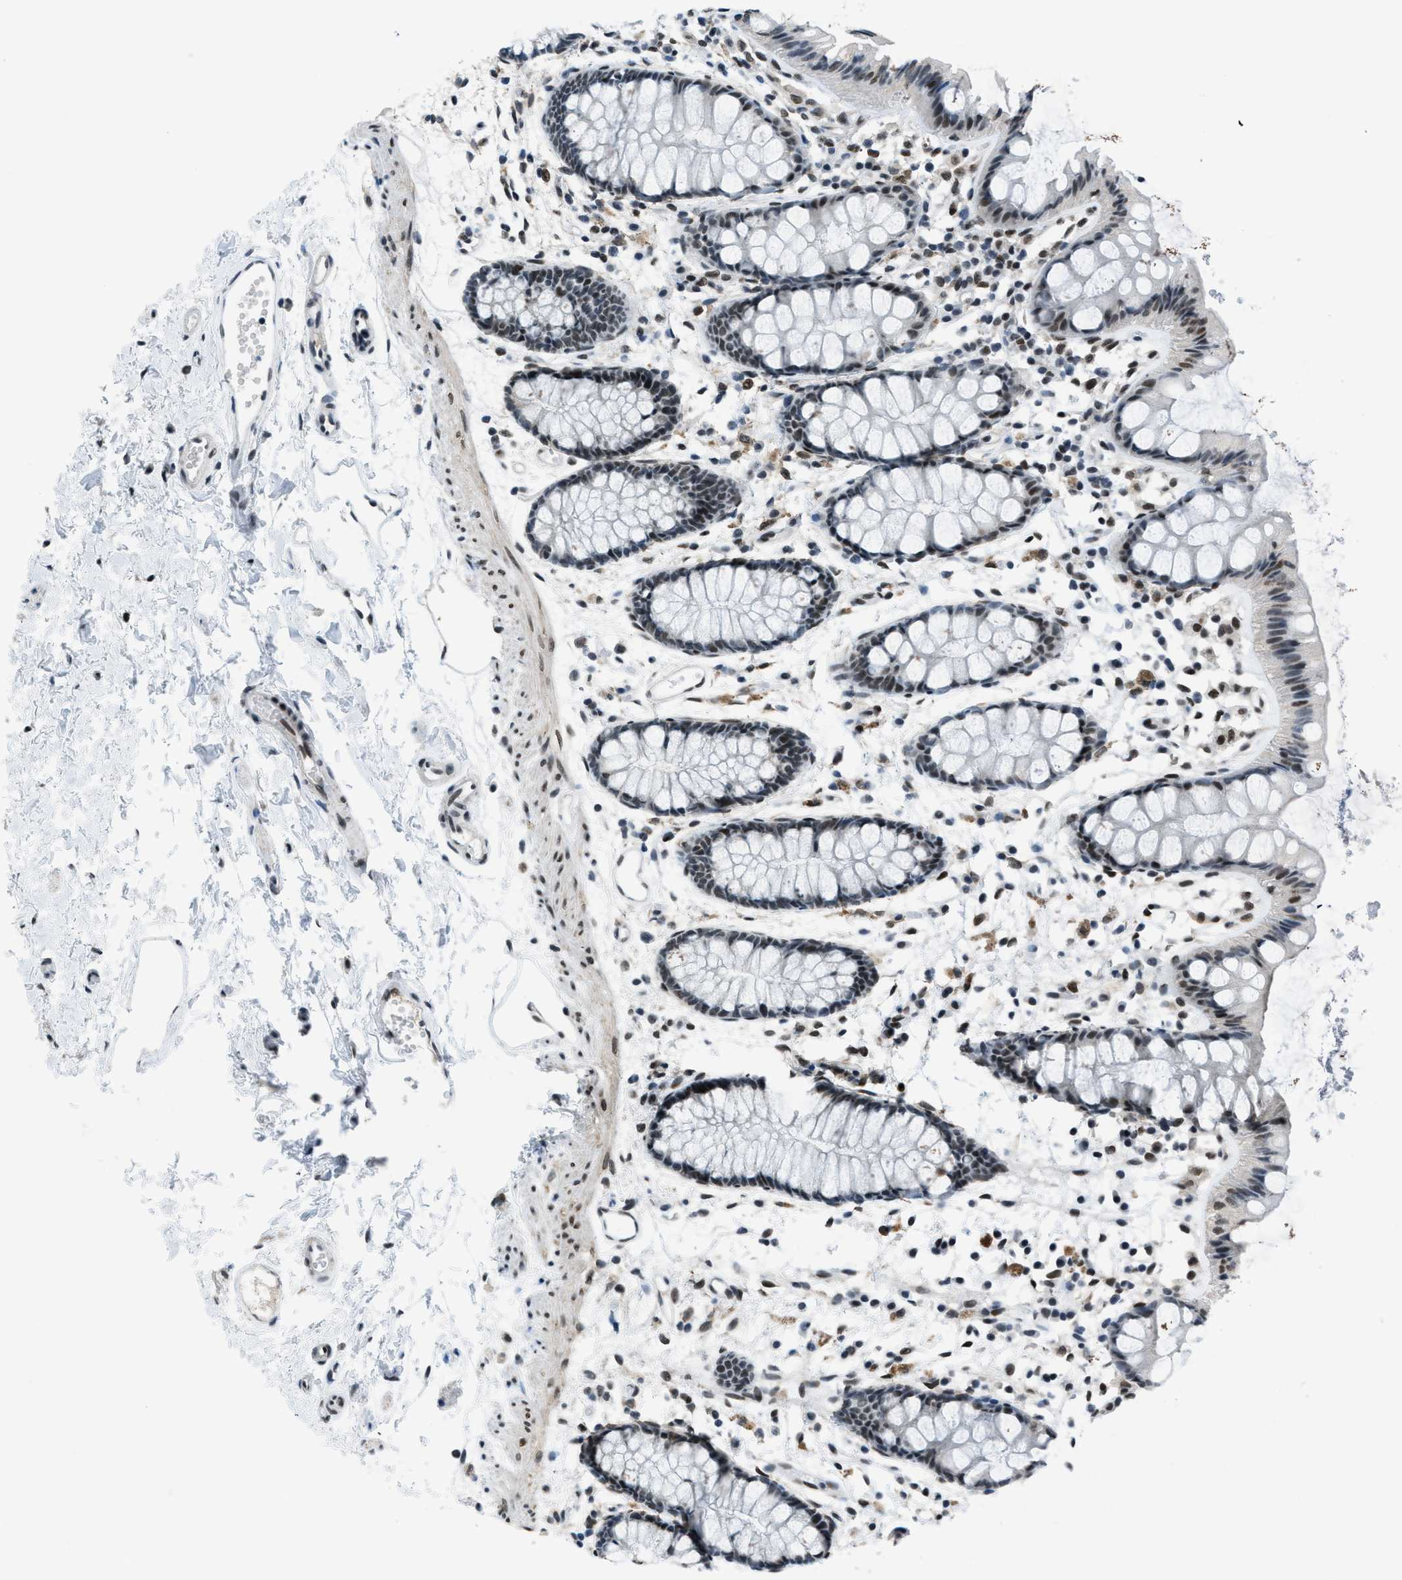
{"staining": {"intensity": "moderate", "quantity": "25%-75%", "location": "nuclear"}, "tissue": "rectum", "cell_type": "Glandular cells", "image_type": "normal", "snomed": [{"axis": "morphology", "description": "Normal tissue, NOS"}, {"axis": "topography", "description": "Rectum"}], "caption": "Immunohistochemistry (IHC) staining of normal rectum, which demonstrates medium levels of moderate nuclear staining in approximately 25%-75% of glandular cells indicating moderate nuclear protein expression. The staining was performed using DAB (3,3'-diaminobenzidine) (brown) for protein detection and nuclei were counterstained in hematoxylin (blue).", "gene": "GATAD2B", "patient": {"sex": "female", "age": 66}}